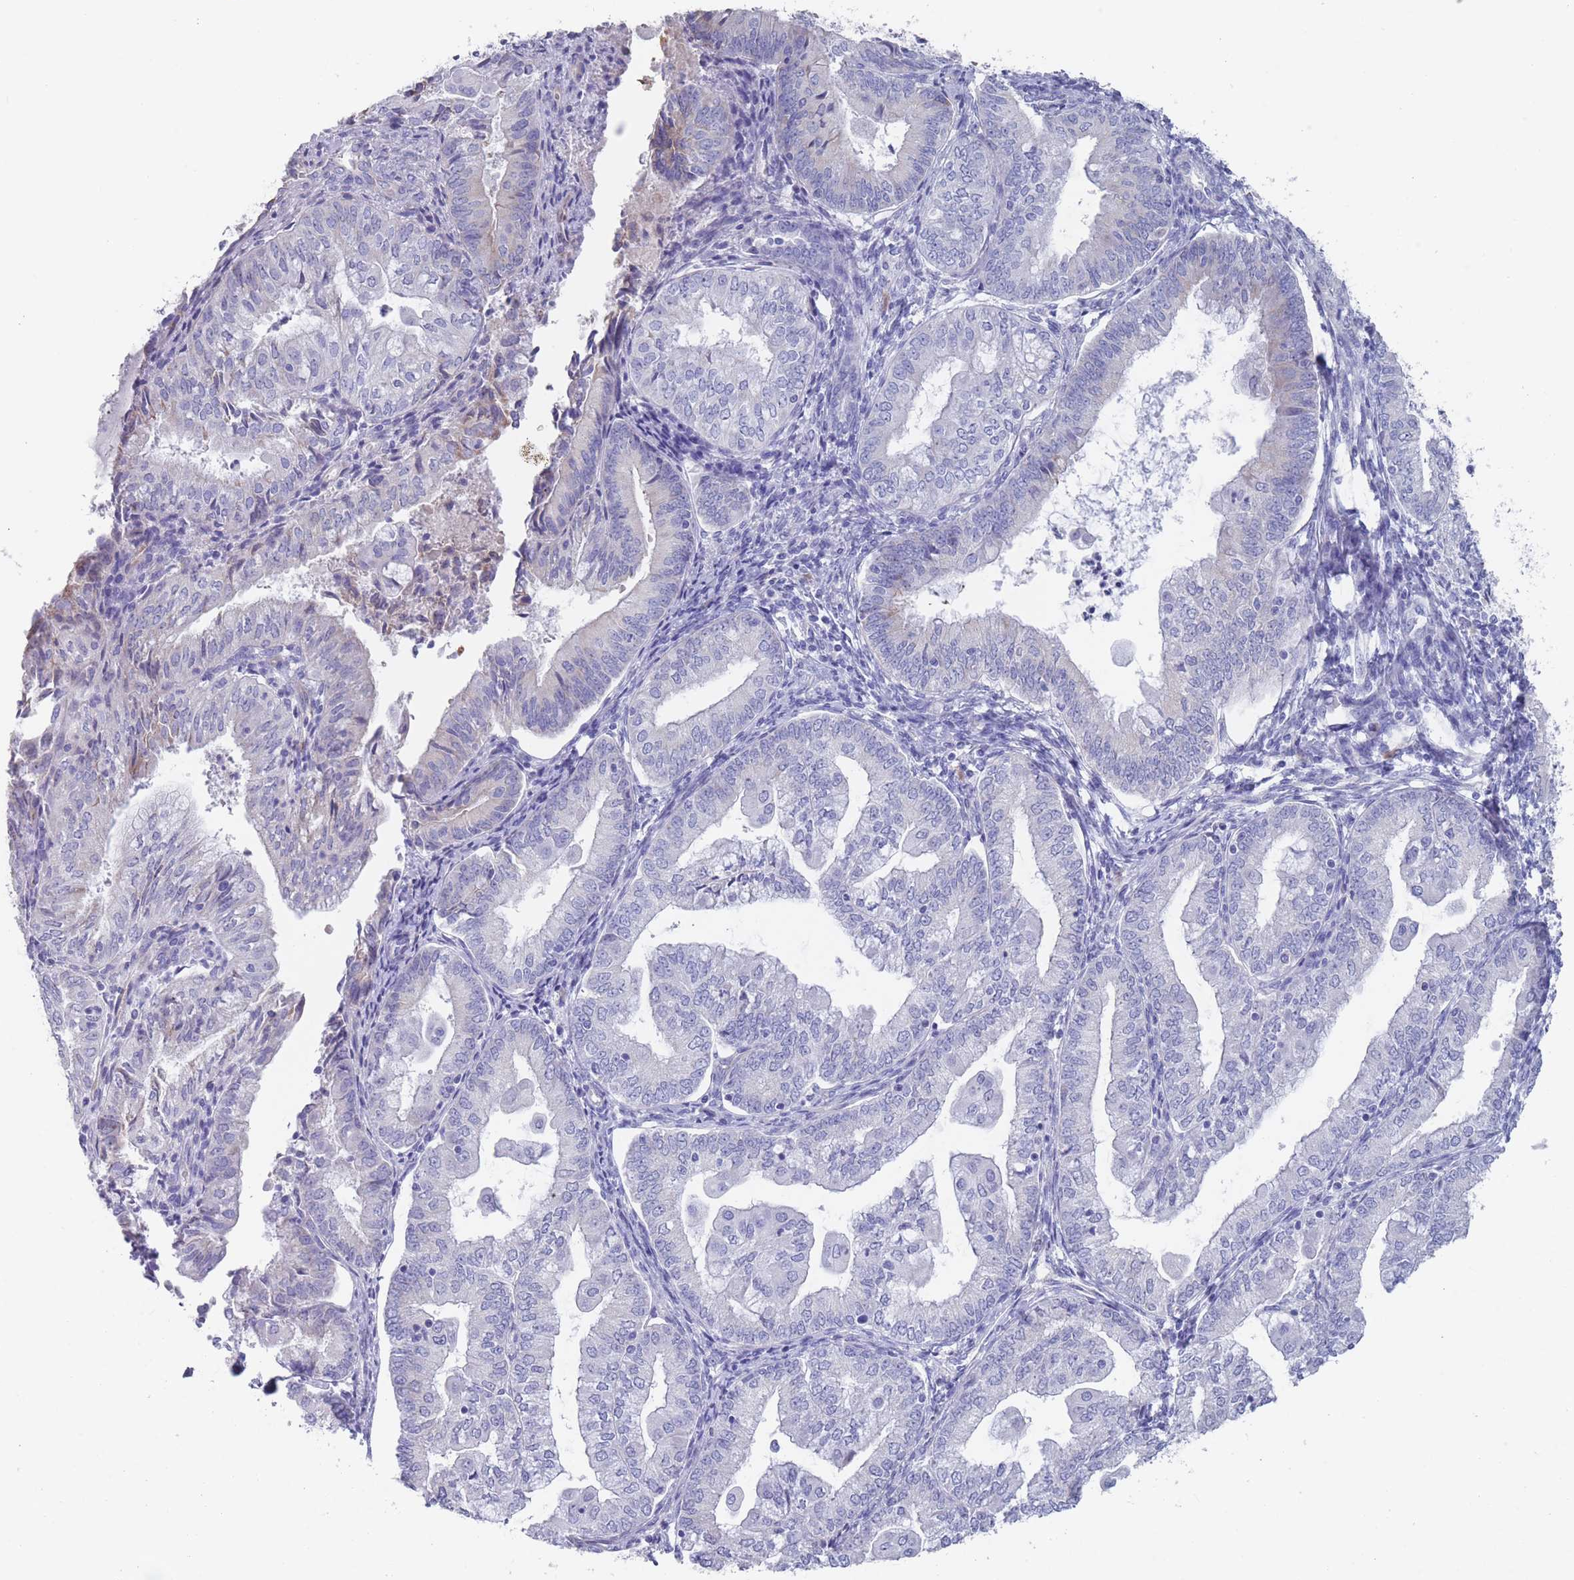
{"staining": {"intensity": "negative", "quantity": "none", "location": "none"}, "tissue": "endometrial cancer", "cell_type": "Tumor cells", "image_type": "cancer", "snomed": [{"axis": "morphology", "description": "Adenocarcinoma, NOS"}, {"axis": "topography", "description": "Endometrium"}], "caption": "Immunohistochemistry micrograph of neoplastic tissue: adenocarcinoma (endometrial) stained with DAB (3,3'-diaminobenzidine) shows no significant protein expression in tumor cells. The staining was performed using DAB (3,3'-diaminobenzidine) to visualize the protein expression in brown, while the nuclei were stained in blue with hematoxylin (Magnification: 20x).", "gene": "ST8SIA5", "patient": {"sex": "female", "age": 55}}